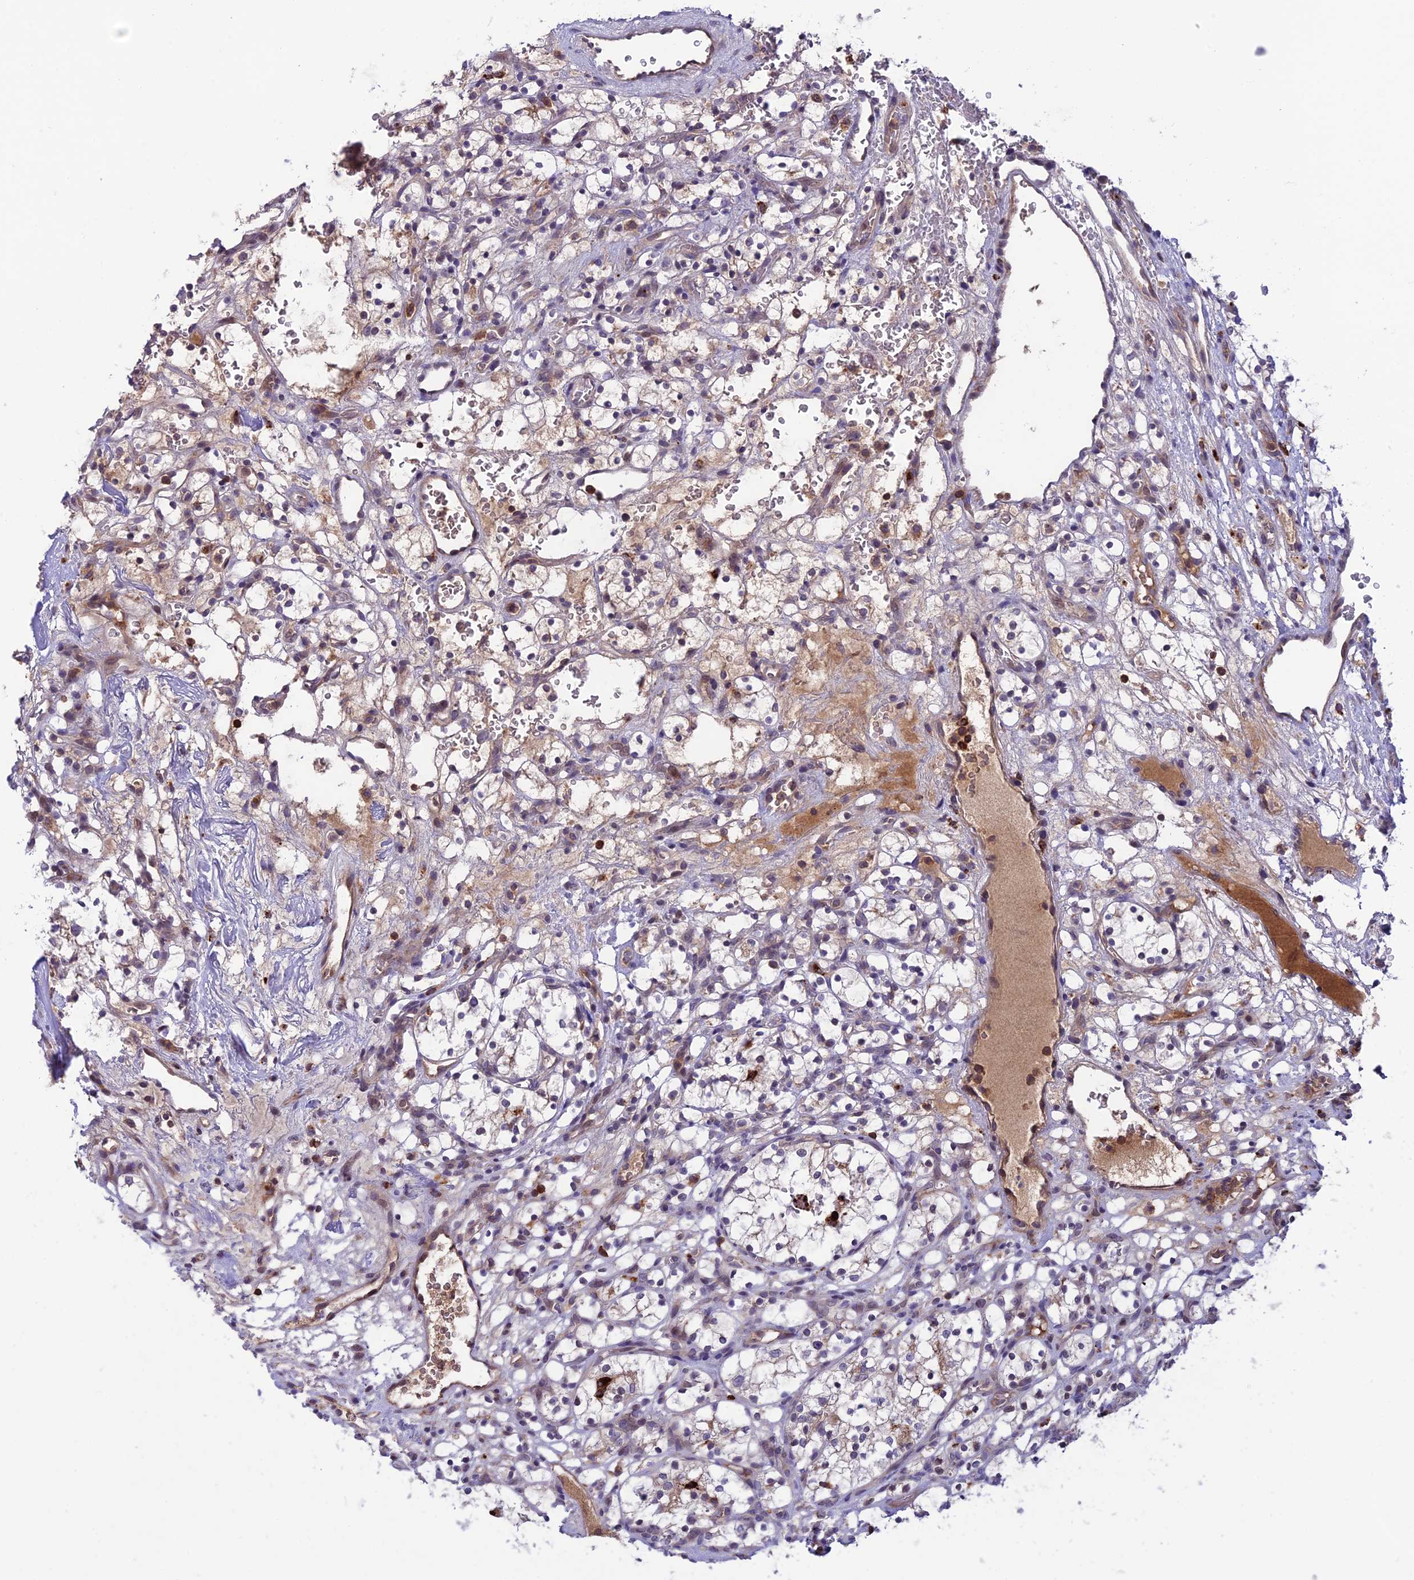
{"staining": {"intensity": "negative", "quantity": "none", "location": "none"}, "tissue": "renal cancer", "cell_type": "Tumor cells", "image_type": "cancer", "snomed": [{"axis": "morphology", "description": "Adenocarcinoma, NOS"}, {"axis": "topography", "description": "Kidney"}], "caption": "This histopathology image is of renal cancer (adenocarcinoma) stained with immunohistochemistry to label a protein in brown with the nuclei are counter-stained blue. There is no expression in tumor cells. (Brightfield microscopy of DAB (3,3'-diaminobenzidine) IHC at high magnification).", "gene": "ARHGEF18", "patient": {"sex": "female", "age": 69}}